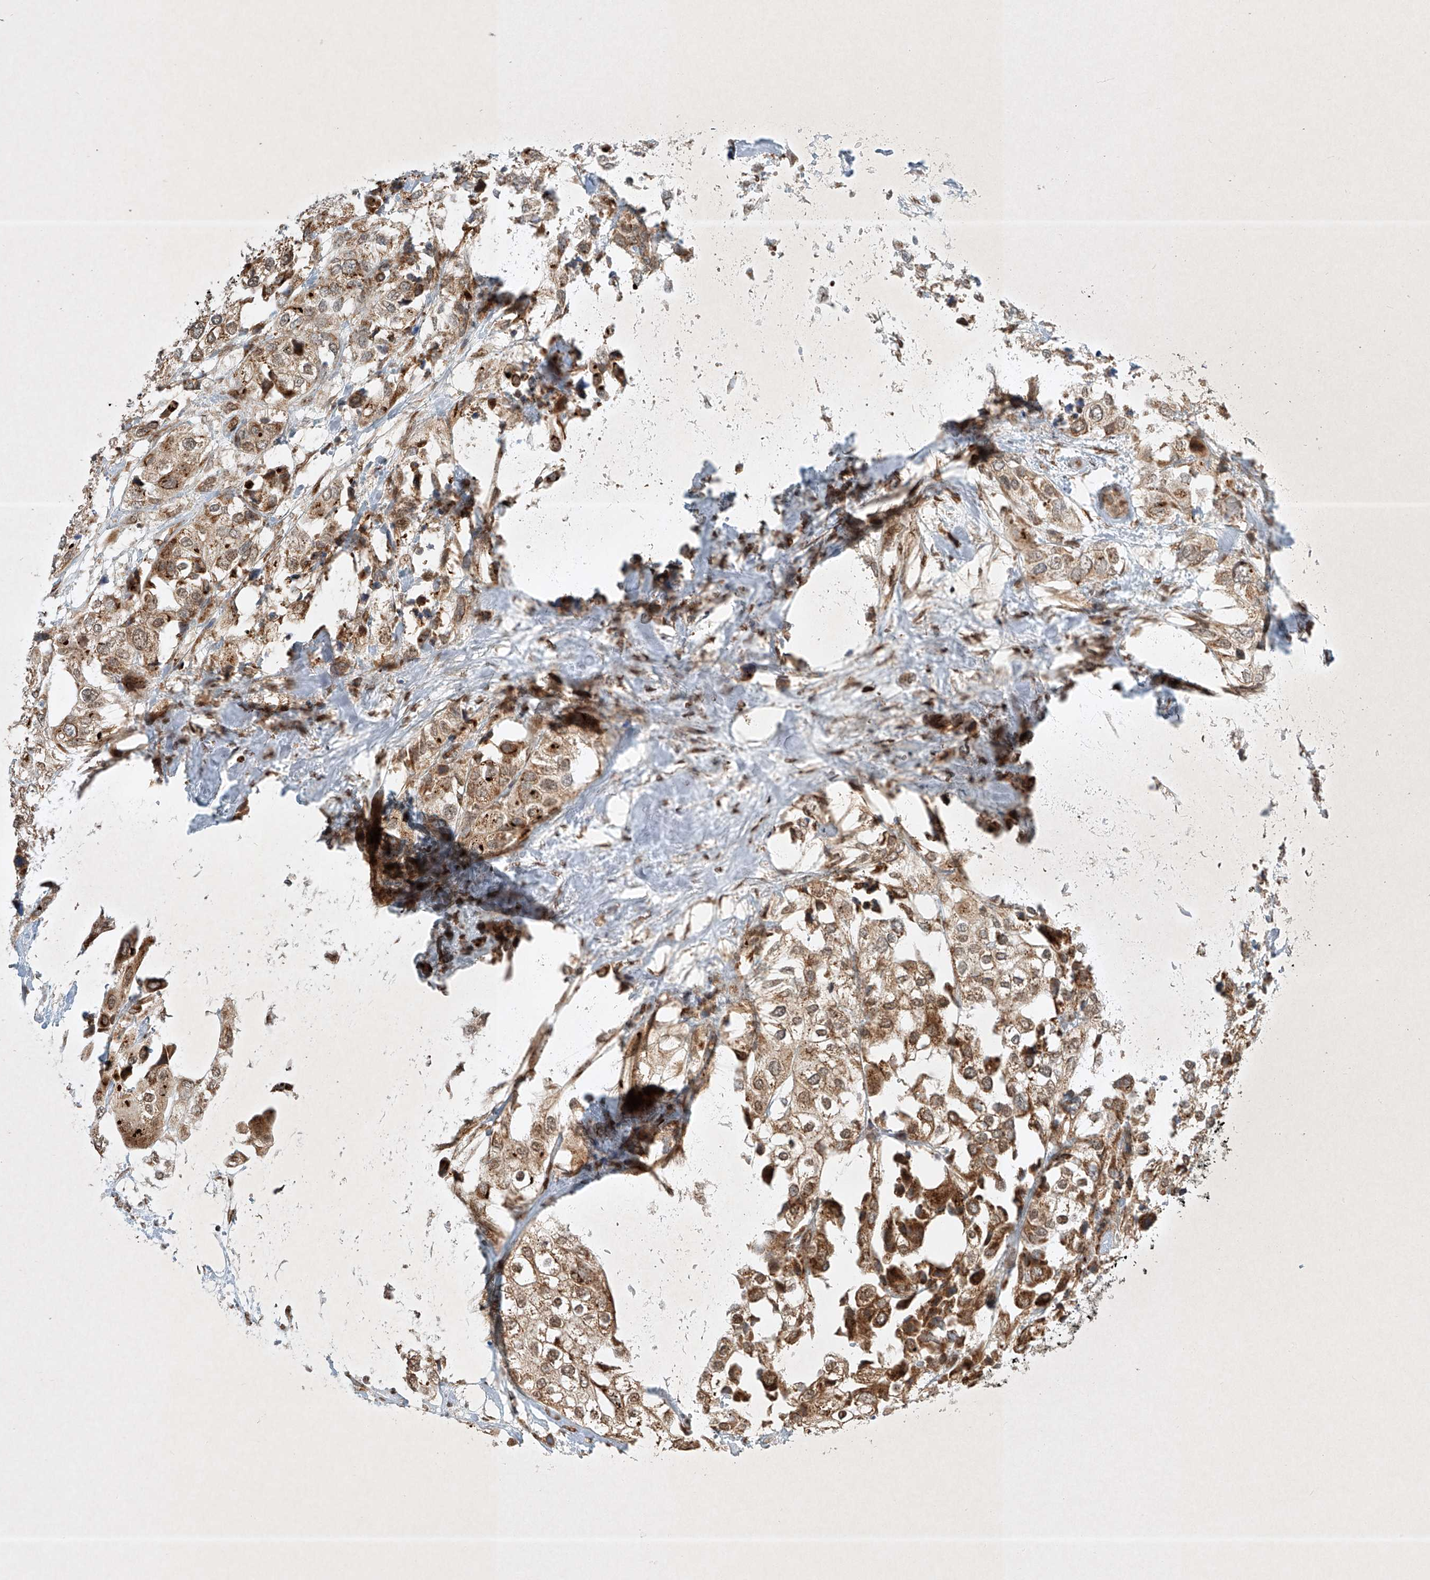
{"staining": {"intensity": "moderate", "quantity": ">75%", "location": "cytoplasmic/membranous,nuclear"}, "tissue": "urothelial cancer", "cell_type": "Tumor cells", "image_type": "cancer", "snomed": [{"axis": "morphology", "description": "Urothelial carcinoma, High grade"}, {"axis": "topography", "description": "Urinary bladder"}], "caption": "There is medium levels of moderate cytoplasmic/membranous and nuclear staining in tumor cells of urothelial cancer, as demonstrated by immunohistochemical staining (brown color).", "gene": "EPG5", "patient": {"sex": "male", "age": 64}}